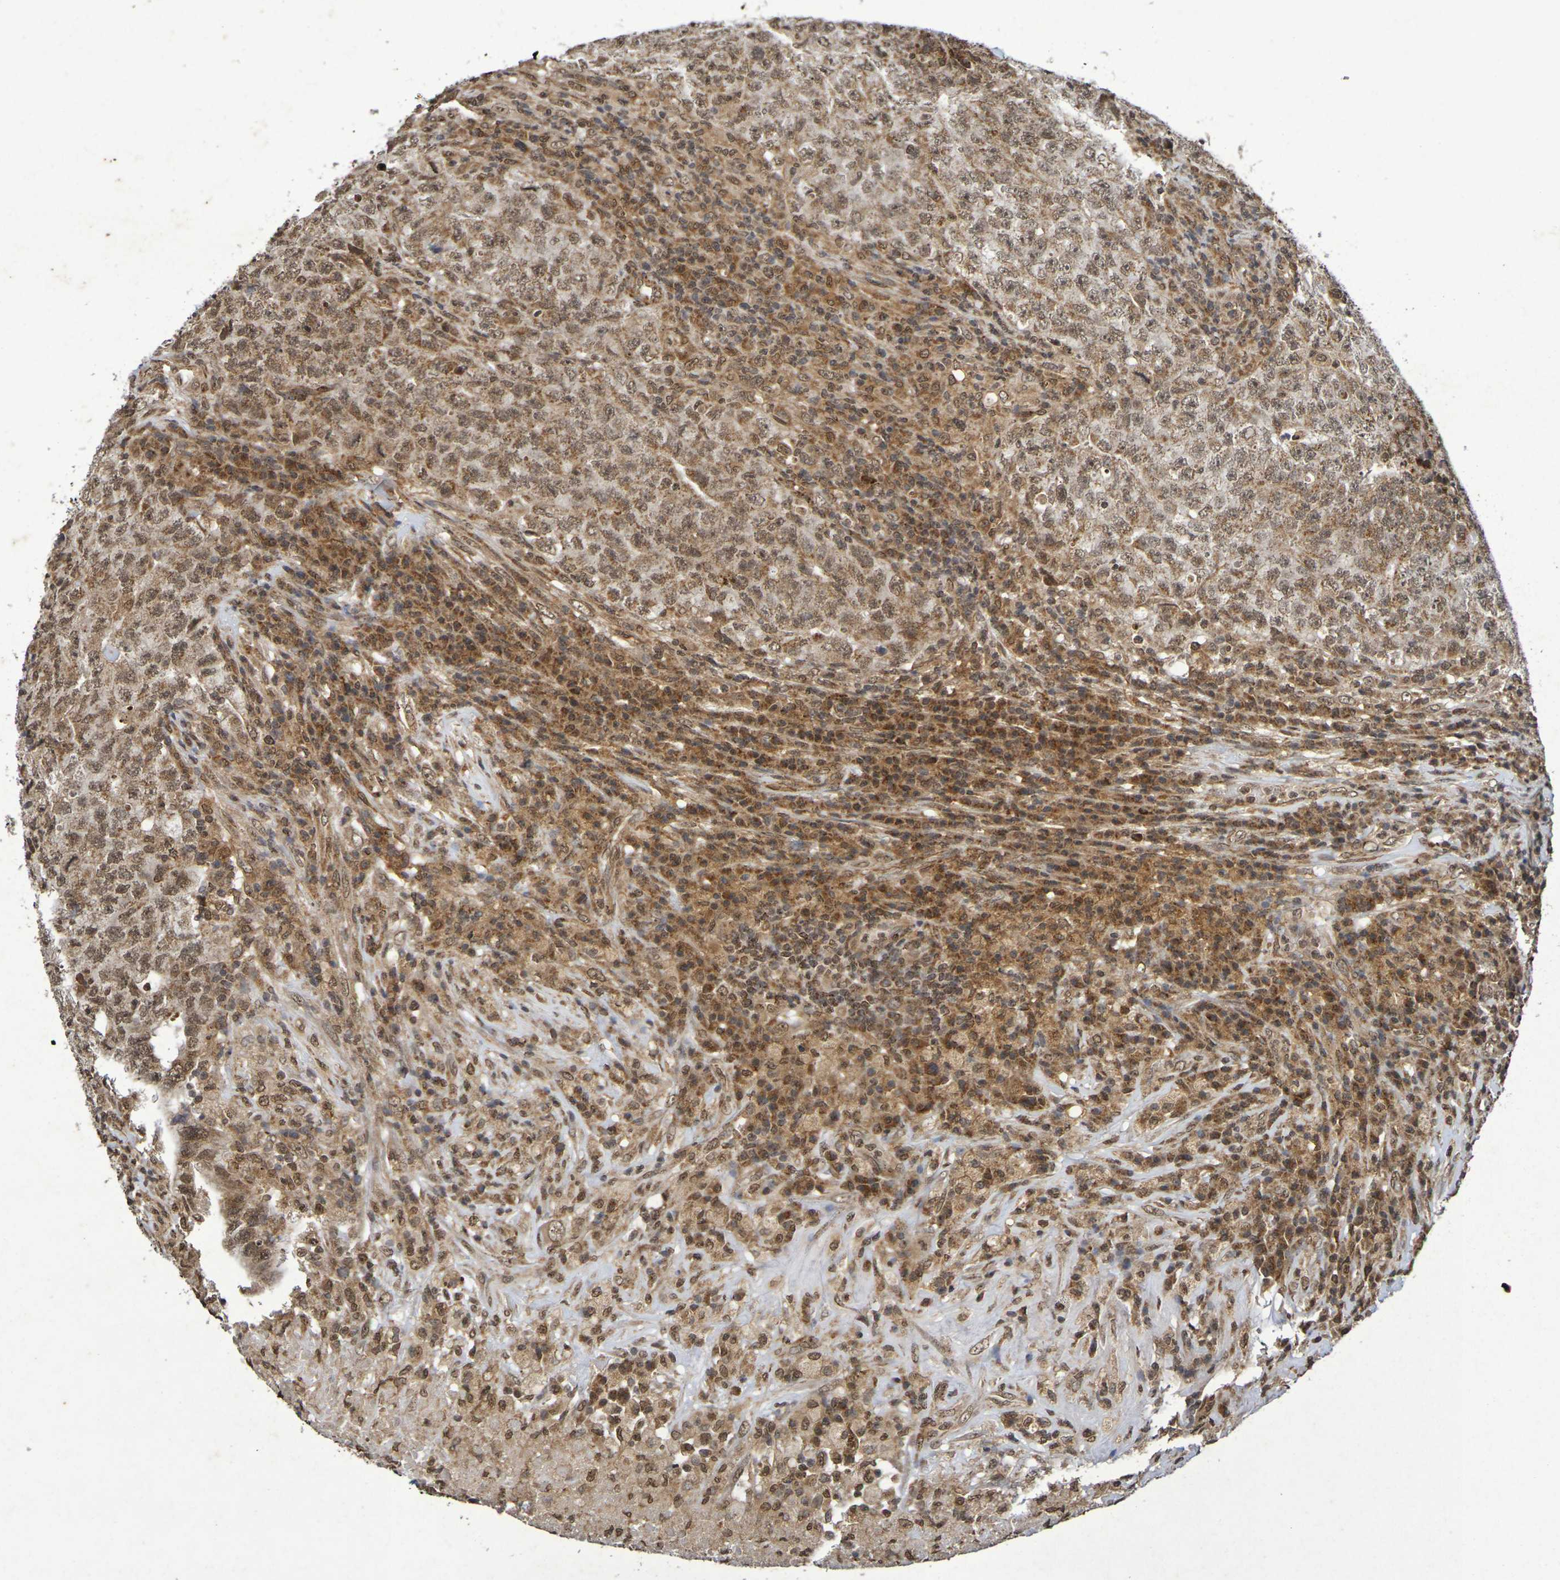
{"staining": {"intensity": "moderate", "quantity": ">75%", "location": "cytoplasmic/membranous,nuclear"}, "tissue": "testis cancer", "cell_type": "Tumor cells", "image_type": "cancer", "snomed": [{"axis": "morphology", "description": "Necrosis, NOS"}, {"axis": "morphology", "description": "Carcinoma, Embryonal, NOS"}, {"axis": "topography", "description": "Testis"}], "caption": "A high-resolution photomicrograph shows immunohistochemistry (IHC) staining of testis cancer, which shows moderate cytoplasmic/membranous and nuclear positivity in approximately >75% of tumor cells.", "gene": "GUCY1A2", "patient": {"sex": "male", "age": 19}}